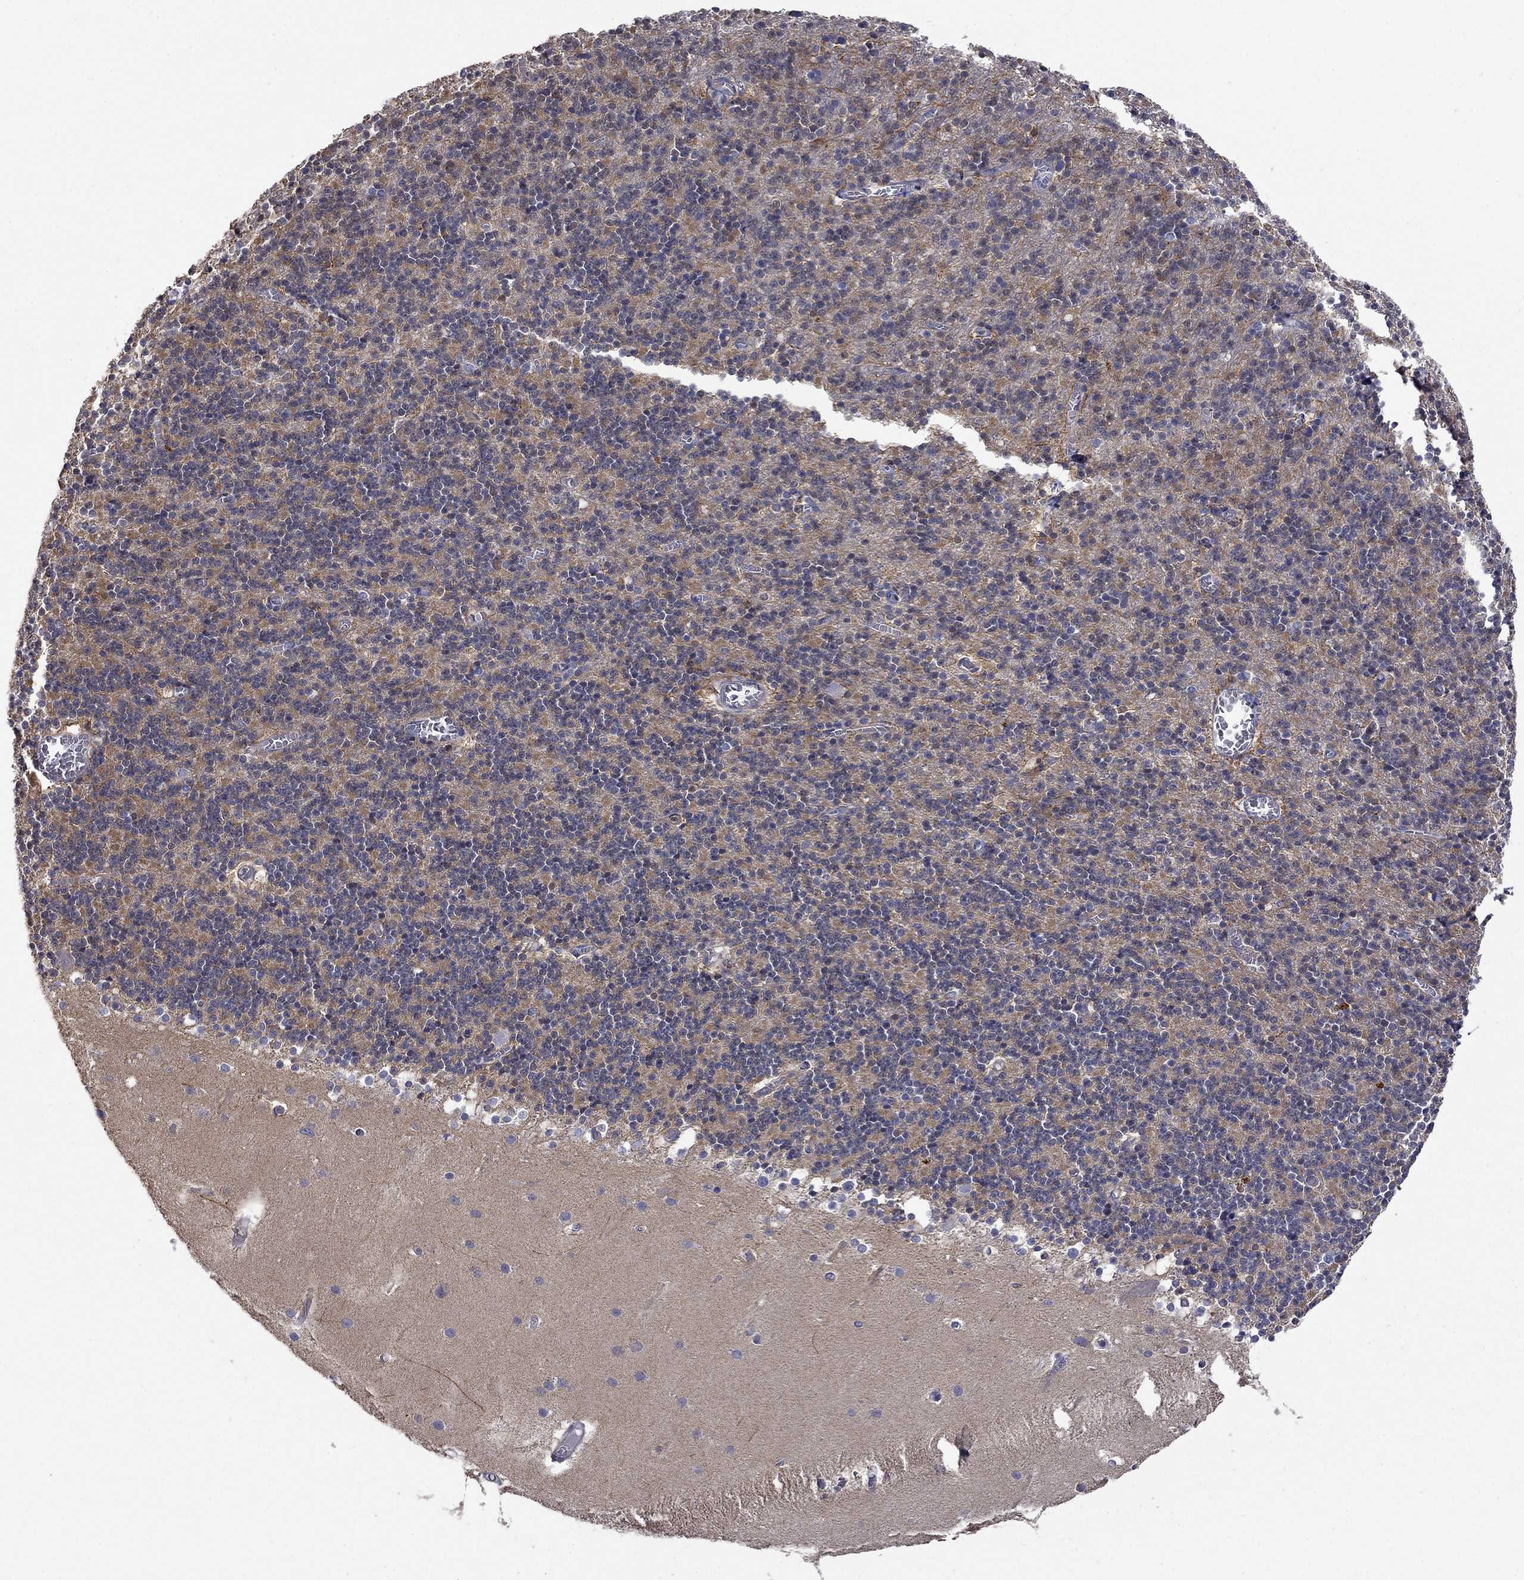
{"staining": {"intensity": "negative", "quantity": "none", "location": "none"}, "tissue": "cerebellum", "cell_type": "Cells in granular layer", "image_type": "normal", "snomed": [{"axis": "morphology", "description": "Normal tissue, NOS"}, {"axis": "topography", "description": "Cerebellum"}], "caption": "Cerebellum was stained to show a protein in brown. There is no significant staining in cells in granular layer. Nuclei are stained in blue.", "gene": "CAMKK2", "patient": {"sex": "male", "age": 70}}